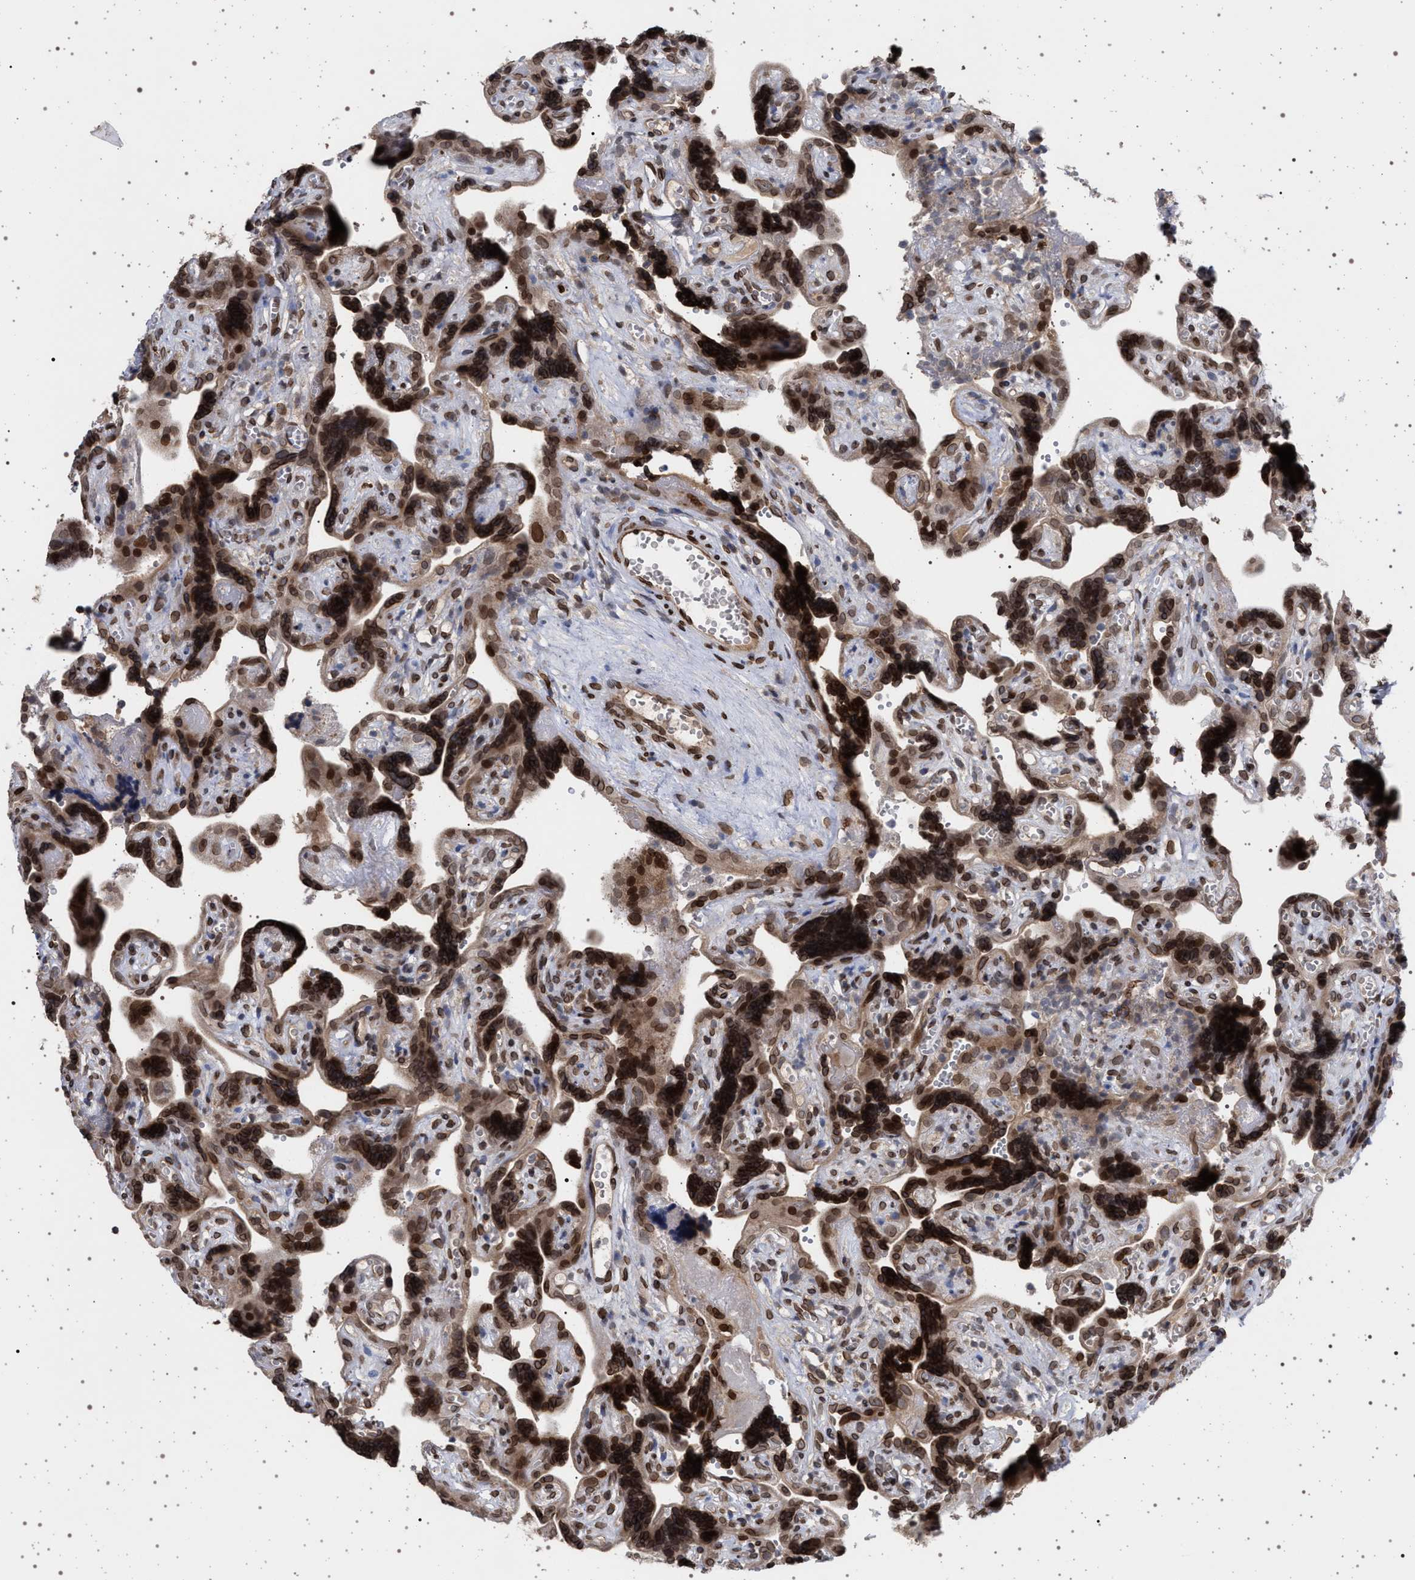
{"staining": {"intensity": "strong", "quantity": ">75%", "location": "cytoplasmic/membranous,nuclear"}, "tissue": "placenta", "cell_type": "Decidual cells", "image_type": "normal", "snomed": [{"axis": "morphology", "description": "Normal tissue, NOS"}, {"axis": "topography", "description": "Placenta"}], "caption": "Protein expression analysis of unremarkable human placenta reveals strong cytoplasmic/membranous,nuclear expression in about >75% of decidual cells. The staining was performed using DAB (3,3'-diaminobenzidine) to visualize the protein expression in brown, while the nuclei were stained in blue with hematoxylin (Magnification: 20x).", "gene": "ING2", "patient": {"sex": "female", "age": 30}}